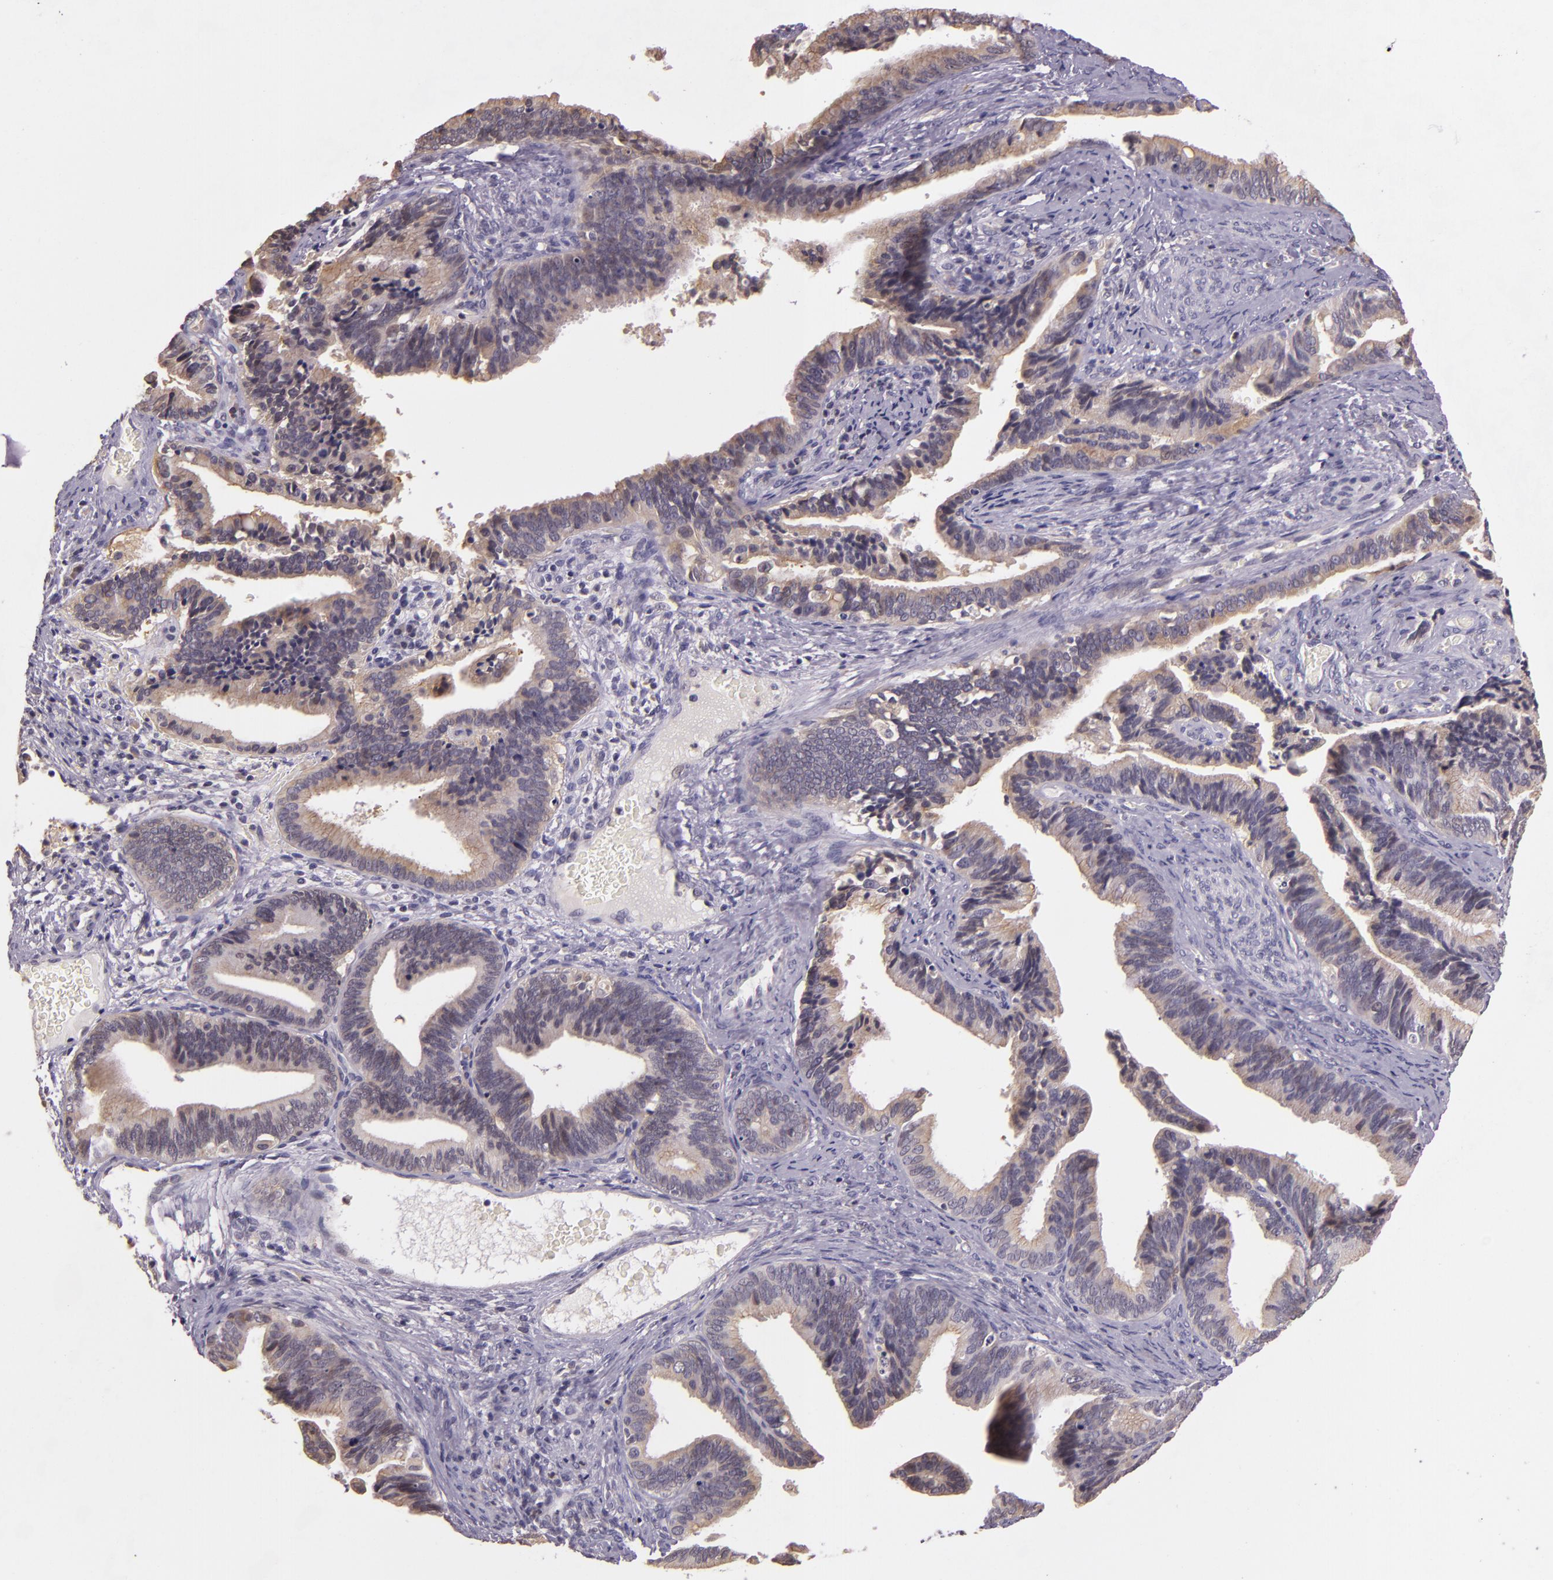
{"staining": {"intensity": "weak", "quantity": ">75%", "location": "cytoplasmic/membranous"}, "tissue": "cervical cancer", "cell_type": "Tumor cells", "image_type": "cancer", "snomed": [{"axis": "morphology", "description": "Adenocarcinoma, NOS"}, {"axis": "topography", "description": "Cervix"}], "caption": "Human cervical cancer stained with a protein marker displays weak staining in tumor cells.", "gene": "ARMH4", "patient": {"sex": "female", "age": 47}}